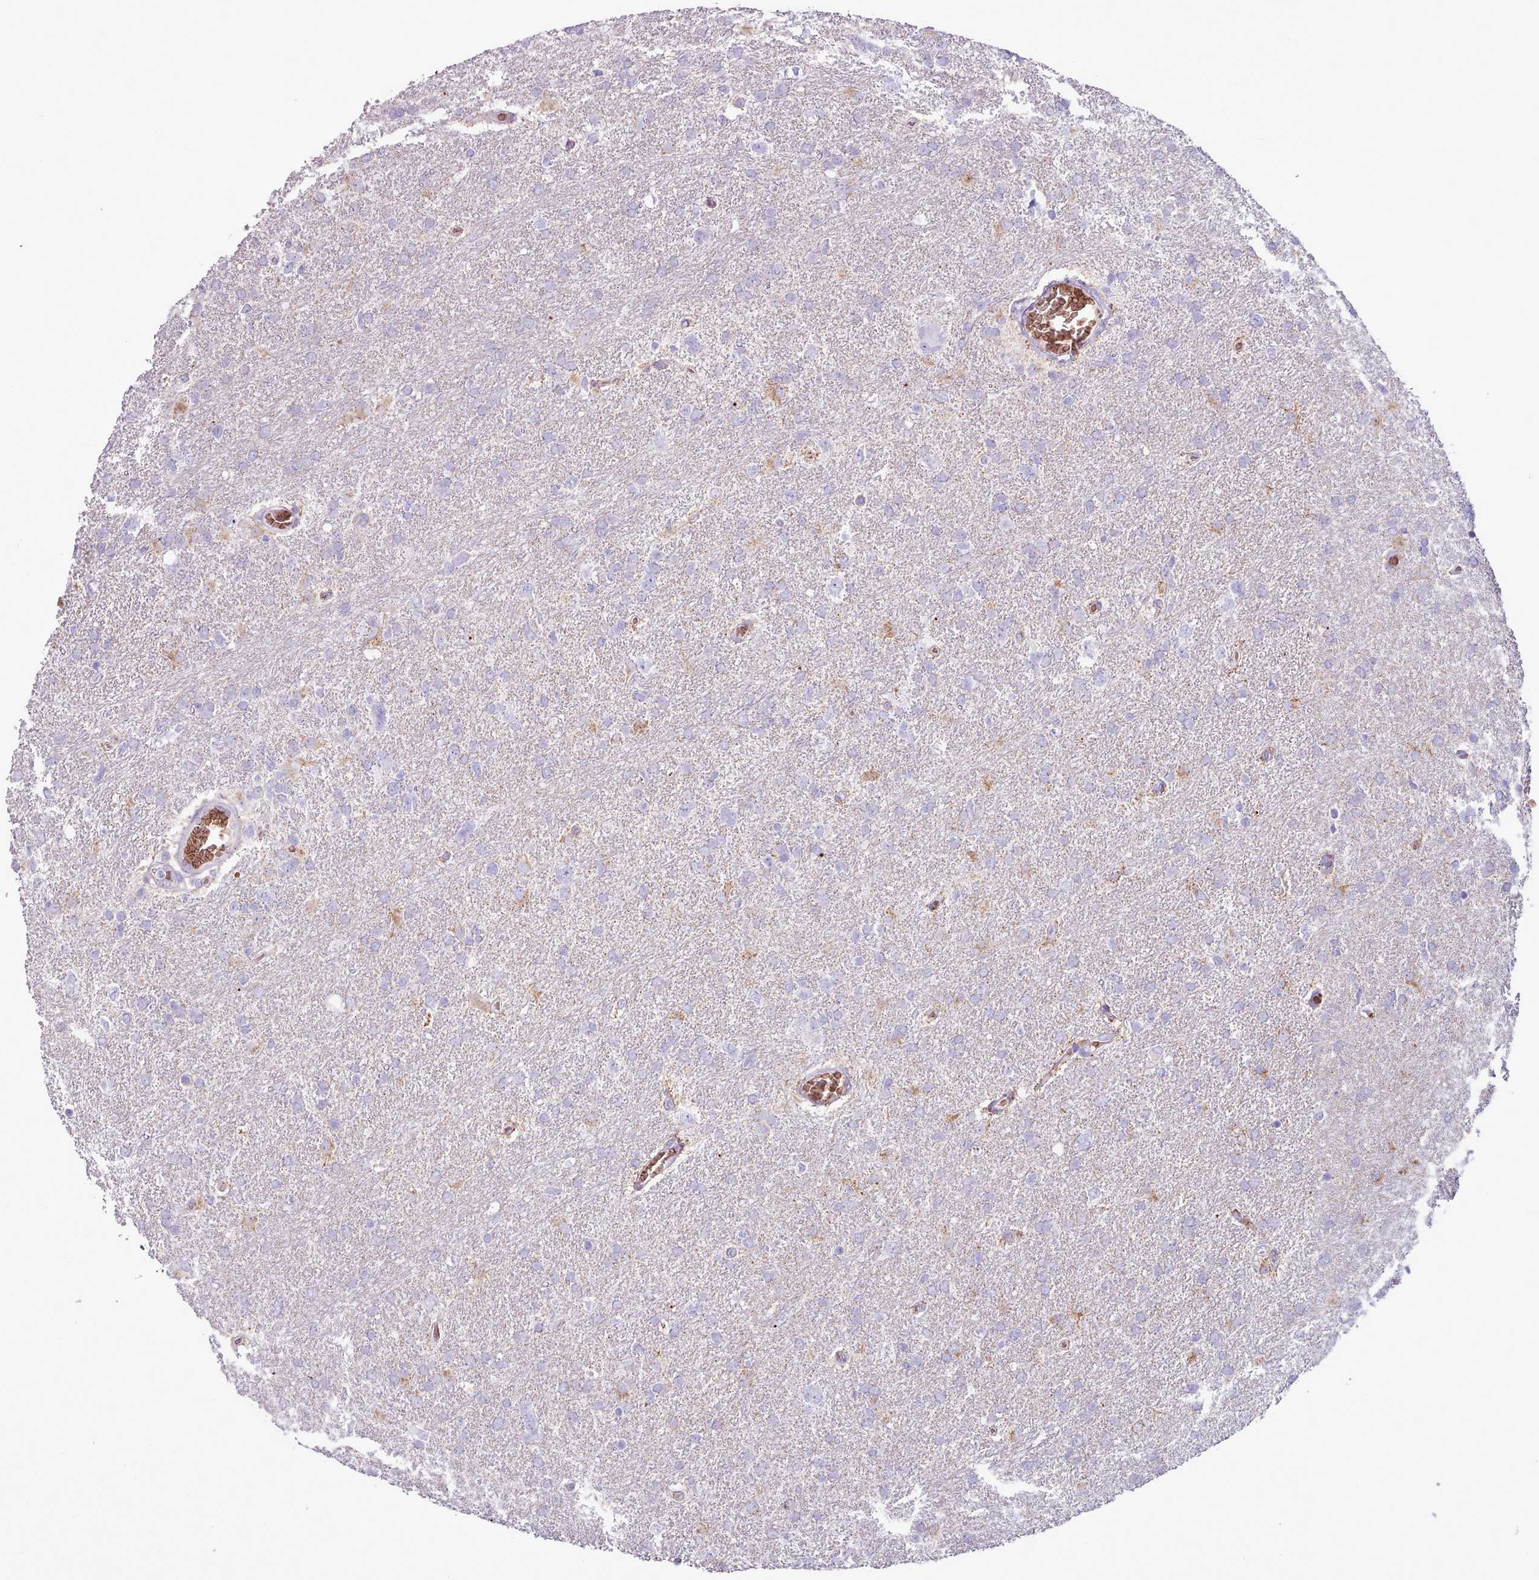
{"staining": {"intensity": "negative", "quantity": "none", "location": "none"}, "tissue": "glioma", "cell_type": "Tumor cells", "image_type": "cancer", "snomed": [{"axis": "morphology", "description": "Glioma, malignant, High grade"}, {"axis": "topography", "description": "Brain"}], "caption": "Immunohistochemistry photomicrograph of neoplastic tissue: human glioma stained with DAB (3,3'-diaminobenzidine) demonstrates no significant protein staining in tumor cells.", "gene": "AK4", "patient": {"sex": "male", "age": 61}}